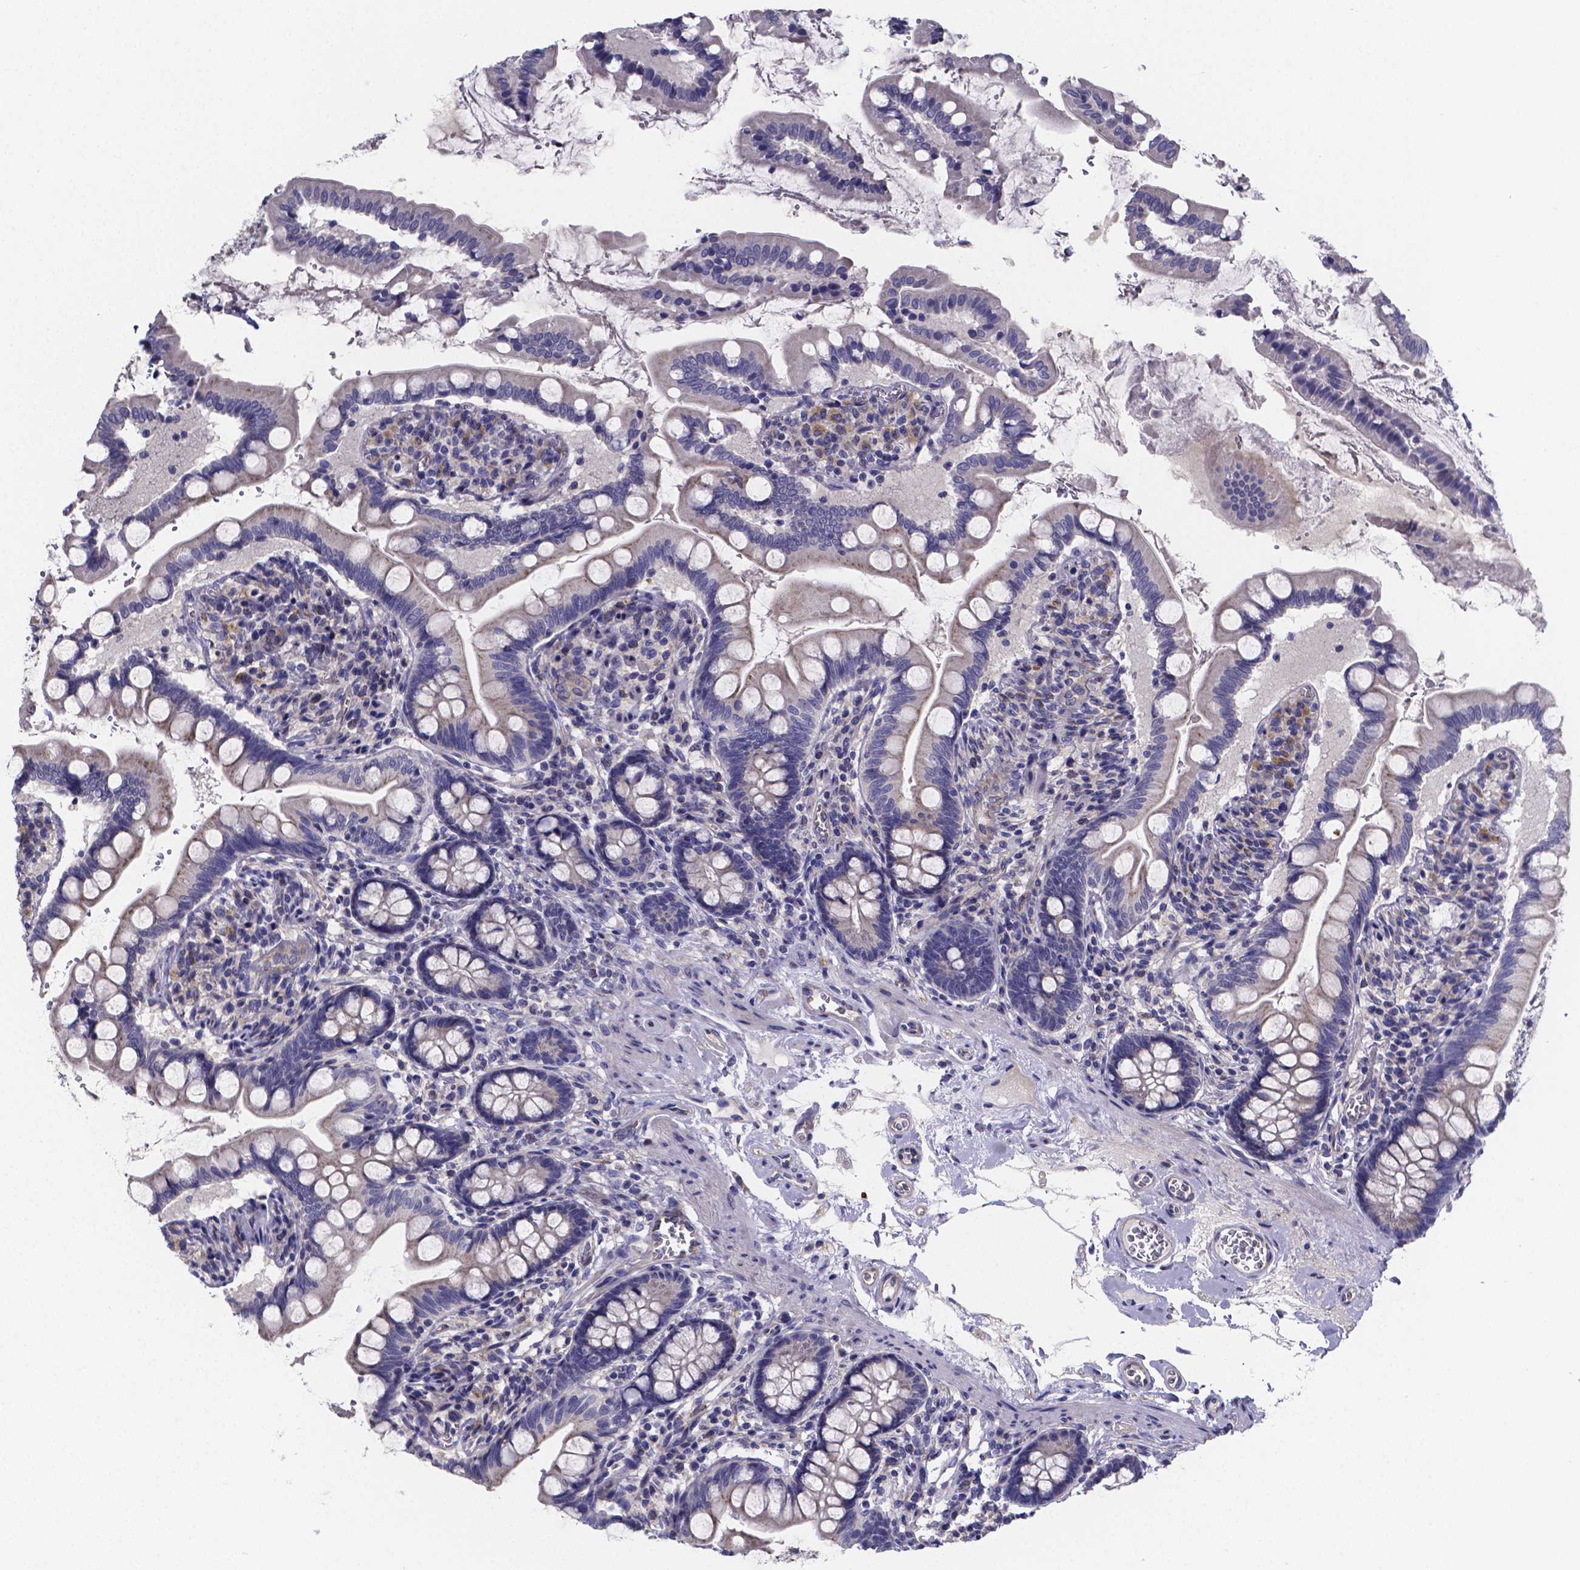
{"staining": {"intensity": "negative", "quantity": "none", "location": "none"}, "tissue": "small intestine", "cell_type": "Glandular cells", "image_type": "normal", "snomed": [{"axis": "morphology", "description": "Normal tissue, NOS"}, {"axis": "topography", "description": "Small intestine"}], "caption": "This is an IHC image of normal small intestine. There is no positivity in glandular cells.", "gene": "SFRP4", "patient": {"sex": "female", "age": 56}}